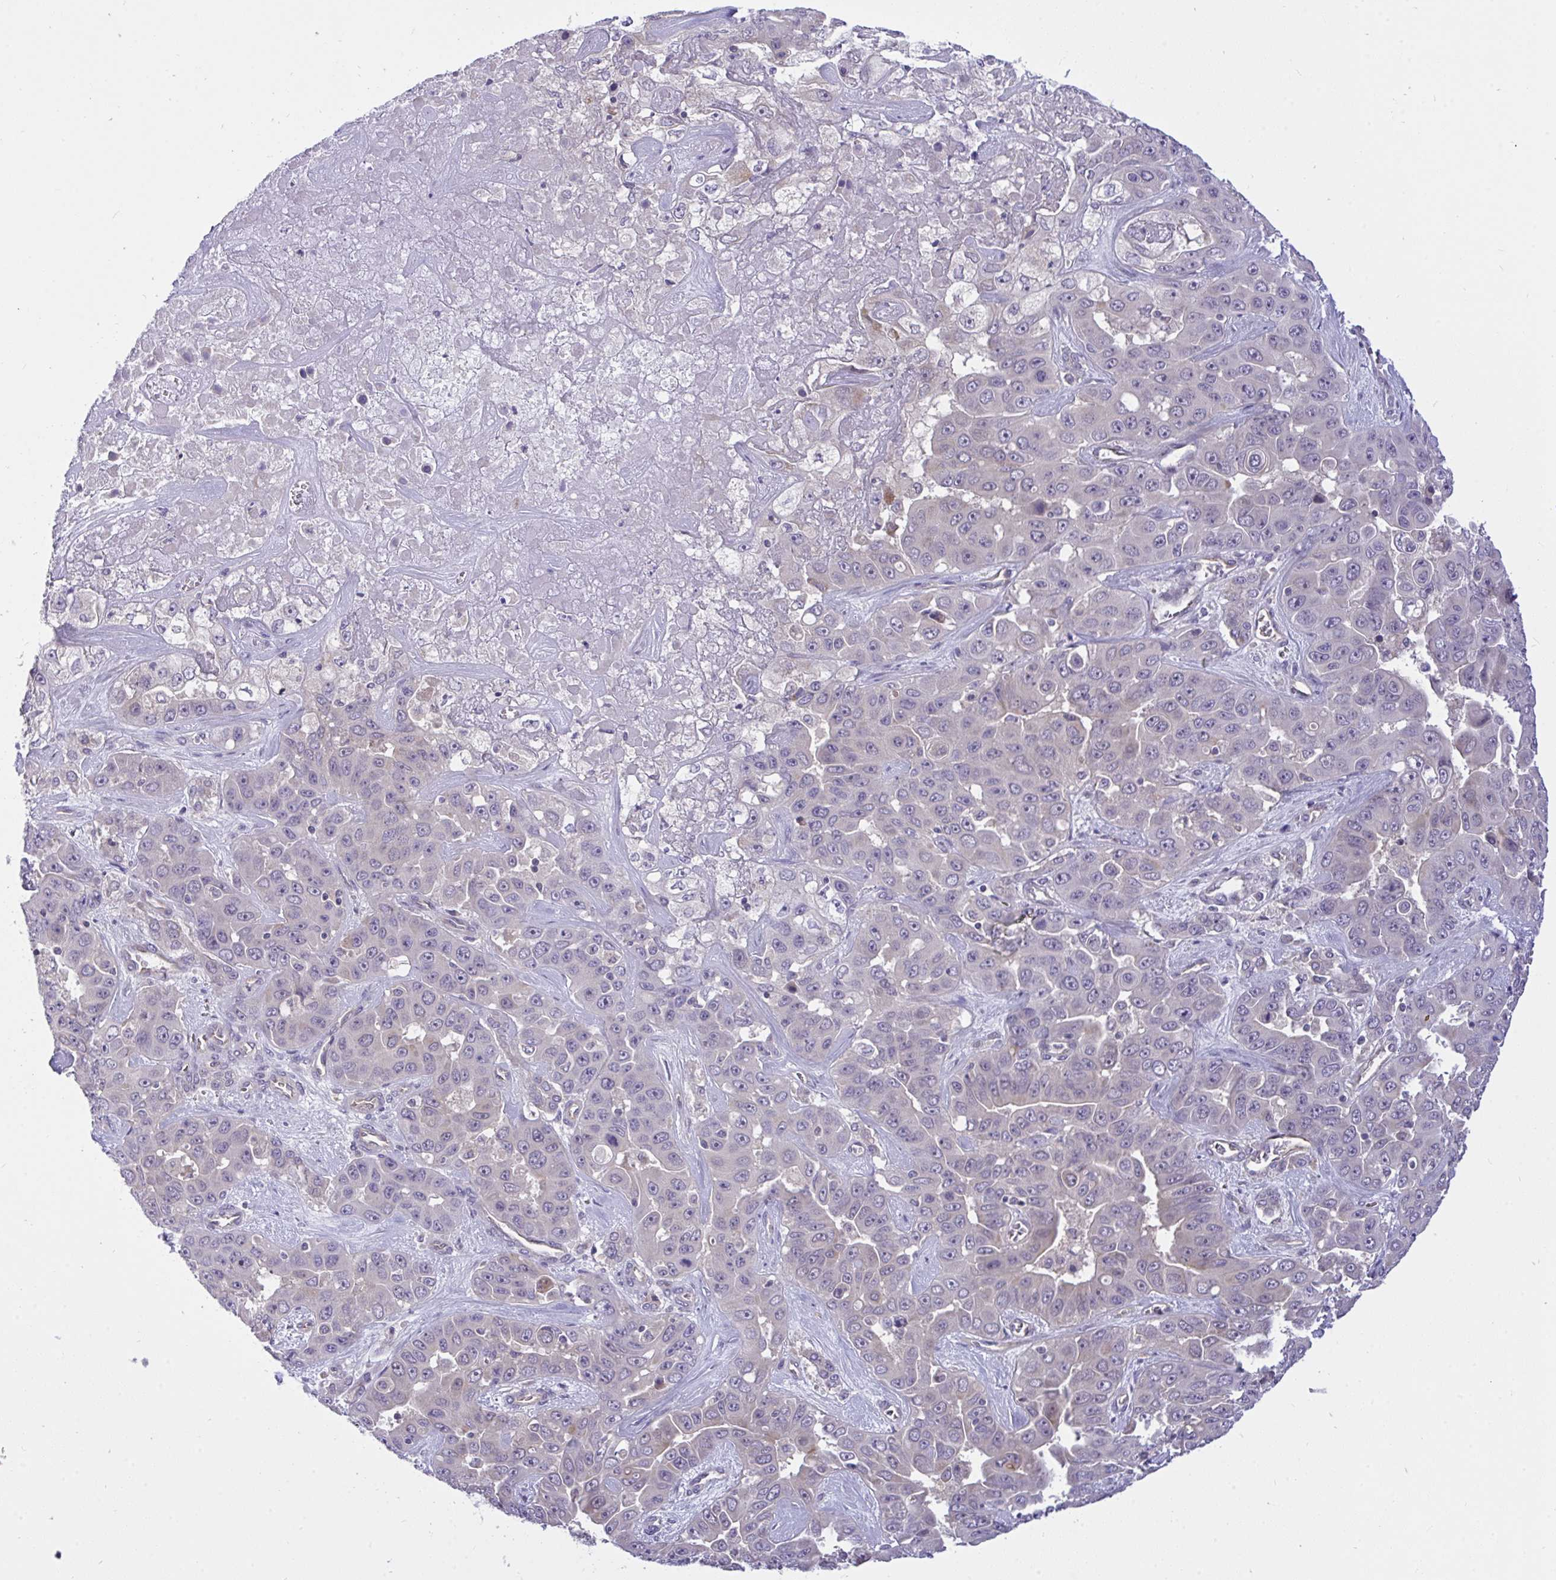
{"staining": {"intensity": "negative", "quantity": "none", "location": "none"}, "tissue": "liver cancer", "cell_type": "Tumor cells", "image_type": "cancer", "snomed": [{"axis": "morphology", "description": "Cholangiocarcinoma"}, {"axis": "topography", "description": "Liver"}], "caption": "High power microscopy image of an immunohistochemistry image of liver cholangiocarcinoma, revealing no significant positivity in tumor cells.", "gene": "C19orf54", "patient": {"sex": "female", "age": 52}}